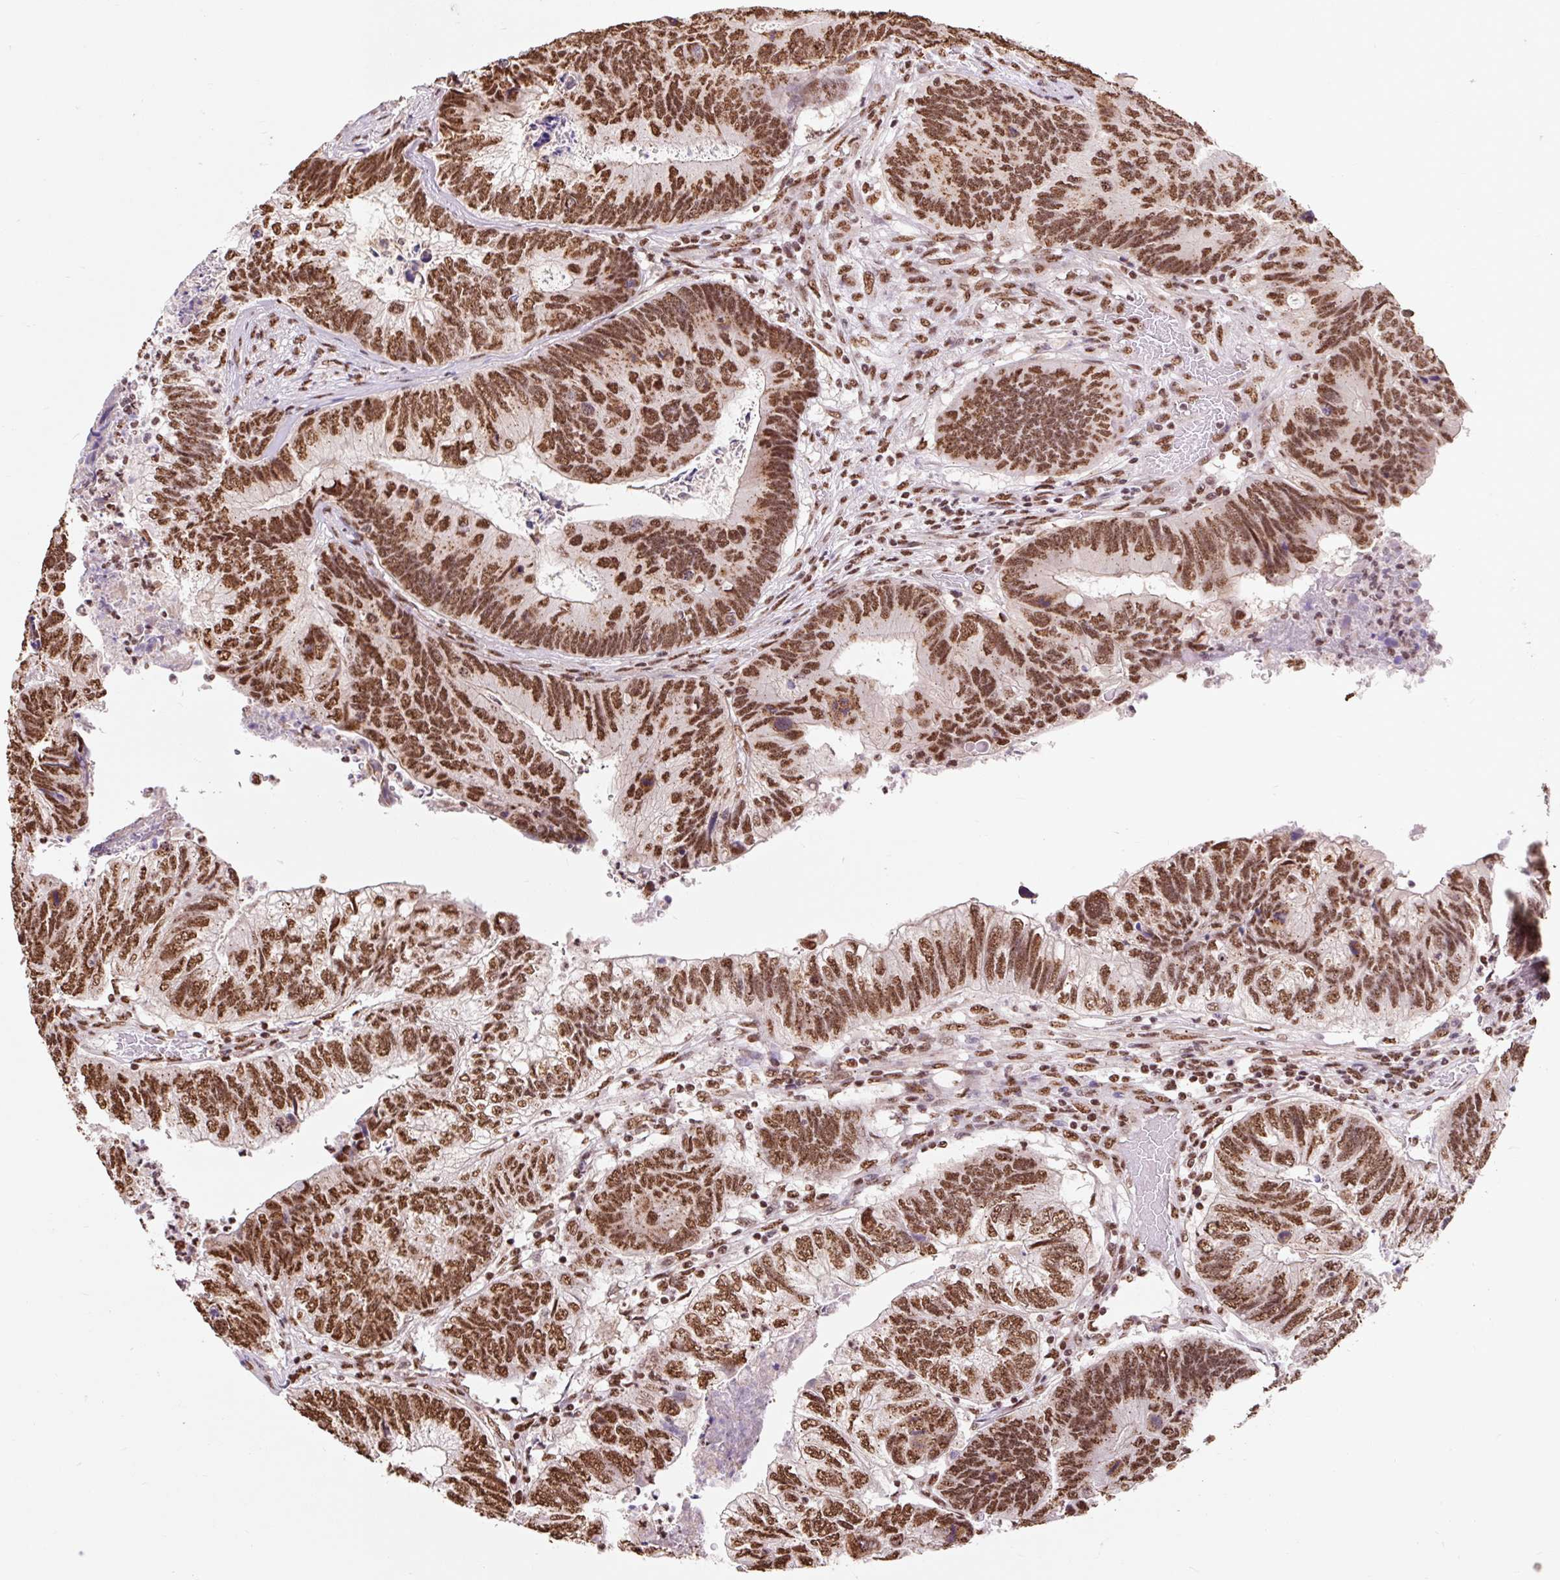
{"staining": {"intensity": "moderate", "quantity": ">75%", "location": "nuclear"}, "tissue": "colorectal cancer", "cell_type": "Tumor cells", "image_type": "cancer", "snomed": [{"axis": "morphology", "description": "Adenocarcinoma, NOS"}, {"axis": "topography", "description": "Colon"}], "caption": "Colorectal adenocarcinoma stained for a protein displays moderate nuclear positivity in tumor cells. (brown staining indicates protein expression, while blue staining denotes nuclei).", "gene": "BICRA", "patient": {"sex": "female", "age": 67}}